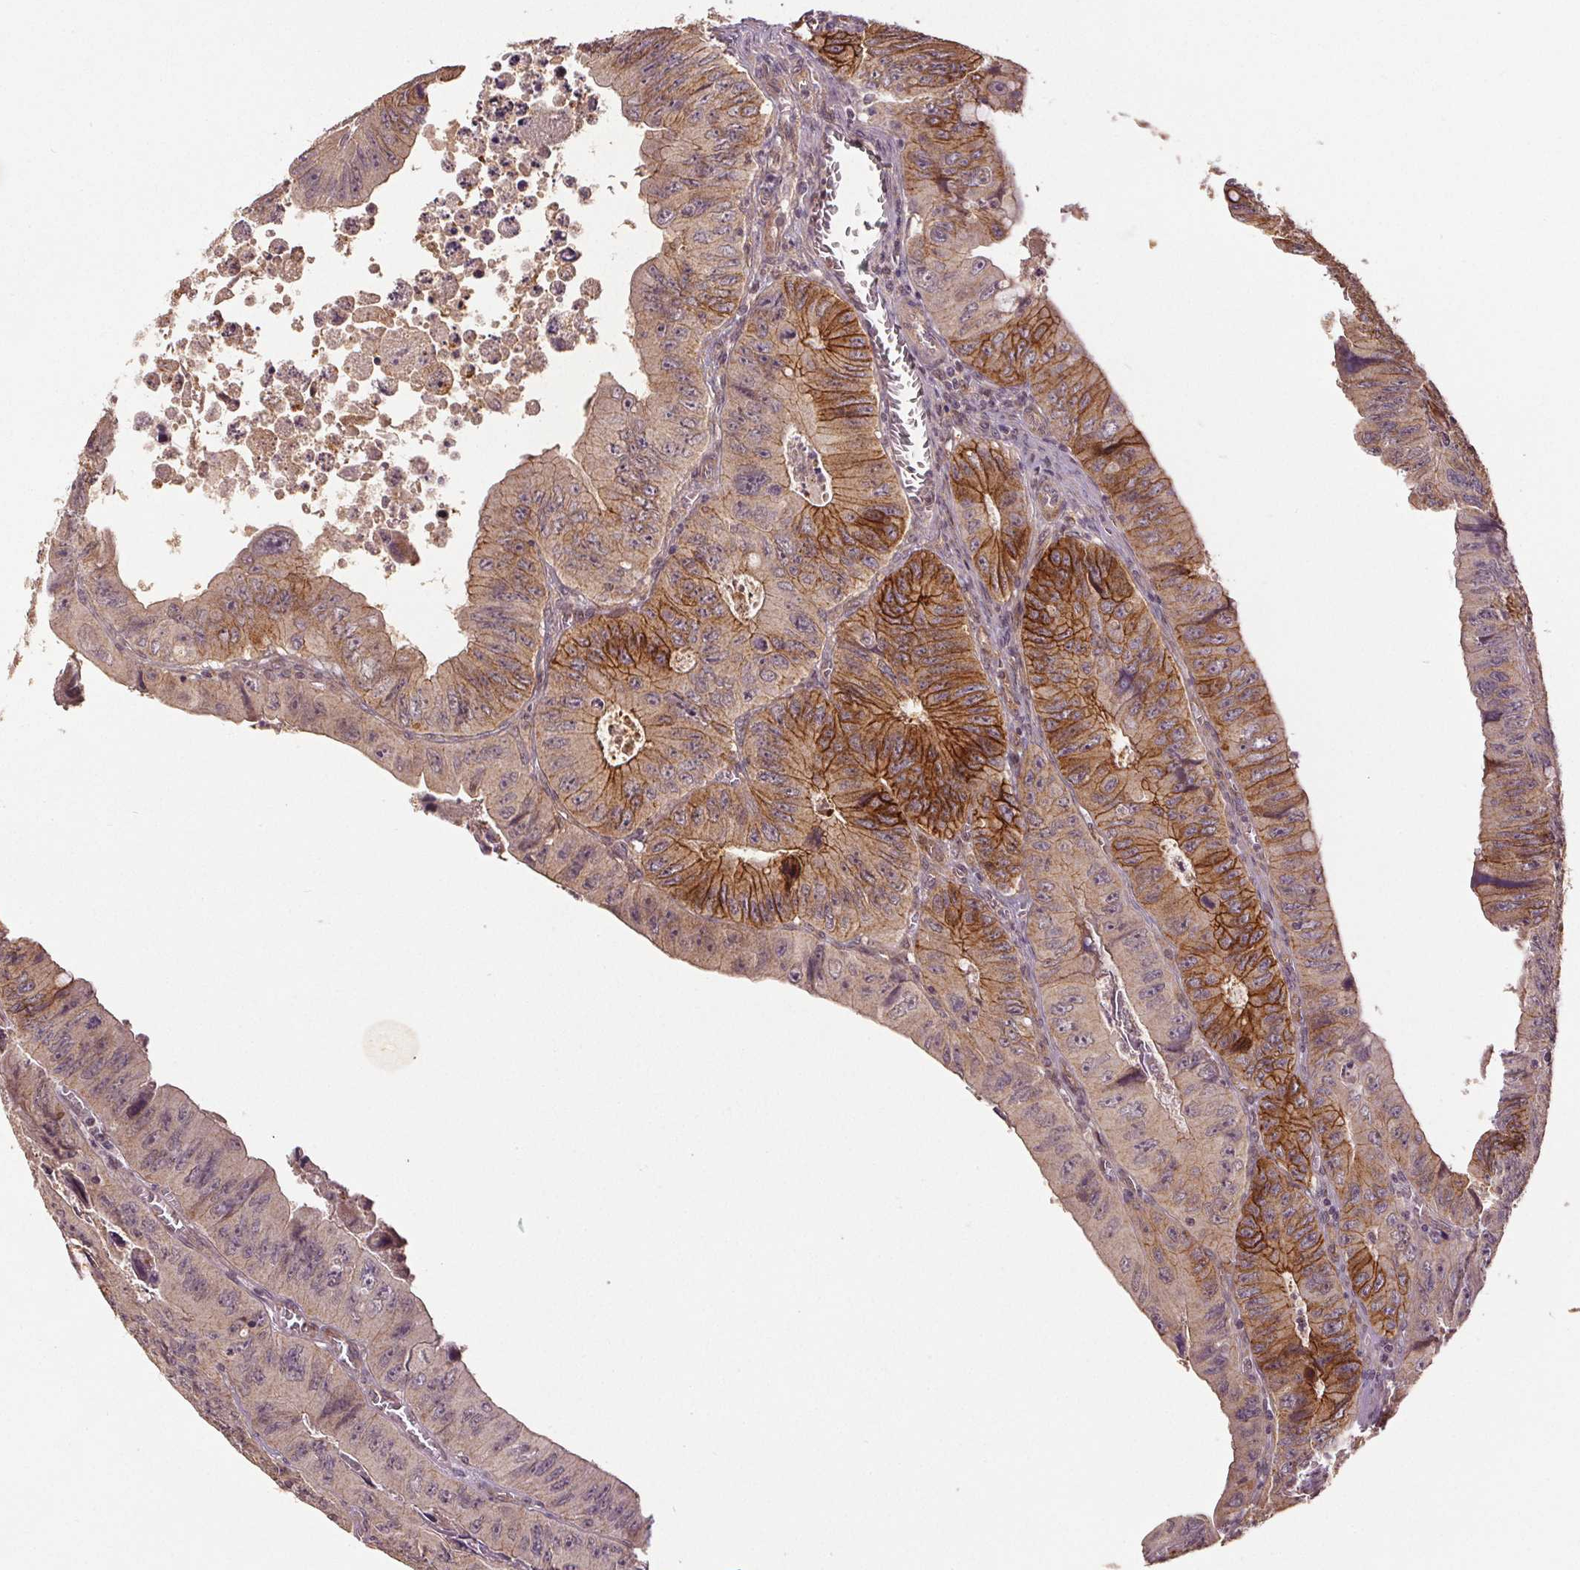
{"staining": {"intensity": "moderate", "quantity": "25%-75%", "location": "cytoplasmic/membranous"}, "tissue": "colorectal cancer", "cell_type": "Tumor cells", "image_type": "cancer", "snomed": [{"axis": "morphology", "description": "Adenocarcinoma, NOS"}, {"axis": "topography", "description": "Colon"}], "caption": "Immunohistochemical staining of colorectal adenocarcinoma displays moderate cytoplasmic/membranous protein expression in approximately 25%-75% of tumor cells. The staining is performed using DAB brown chromogen to label protein expression. The nuclei are counter-stained blue using hematoxylin.", "gene": "EPHB3", "patient": {"sex": "female", "age": 84}}